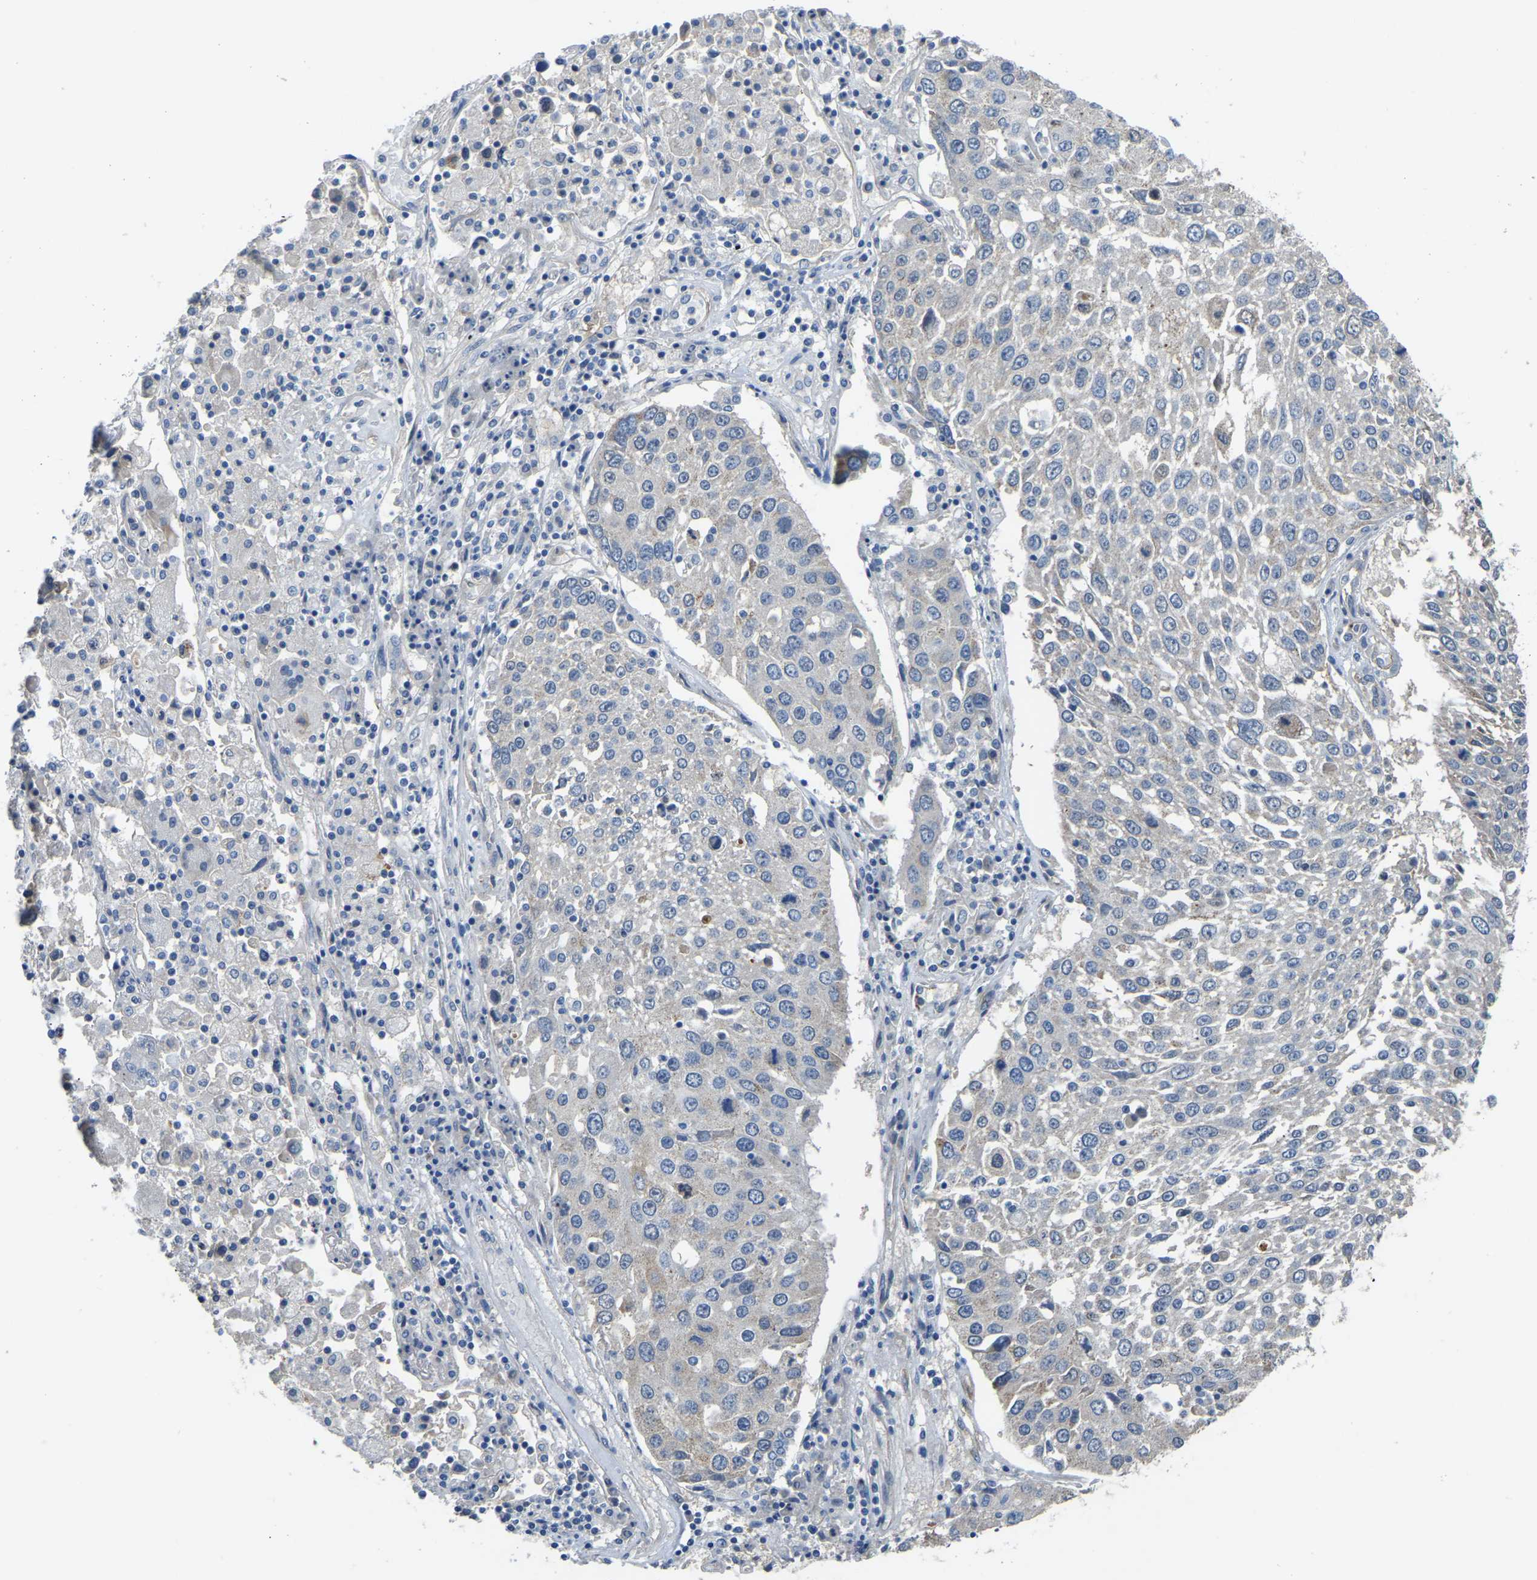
{"staining": {"intensity": "negative", "quantity": "none", "location": "none"}, "tissue": "lung cancer", "cell_type": "Tumor cells", "image_type": "cancer", "snomed": [{"axis": "morphology", "description": "Squamous cell carcinoma, NOS"}, {"axis": "topography", "description": "Lung"}], "caption": "An image of human squamous cell carcinoma (lung) is negative for staining in tumor cells.", "gene": "HIGD2B", "patient": {"sex": "male", "age": 65}}